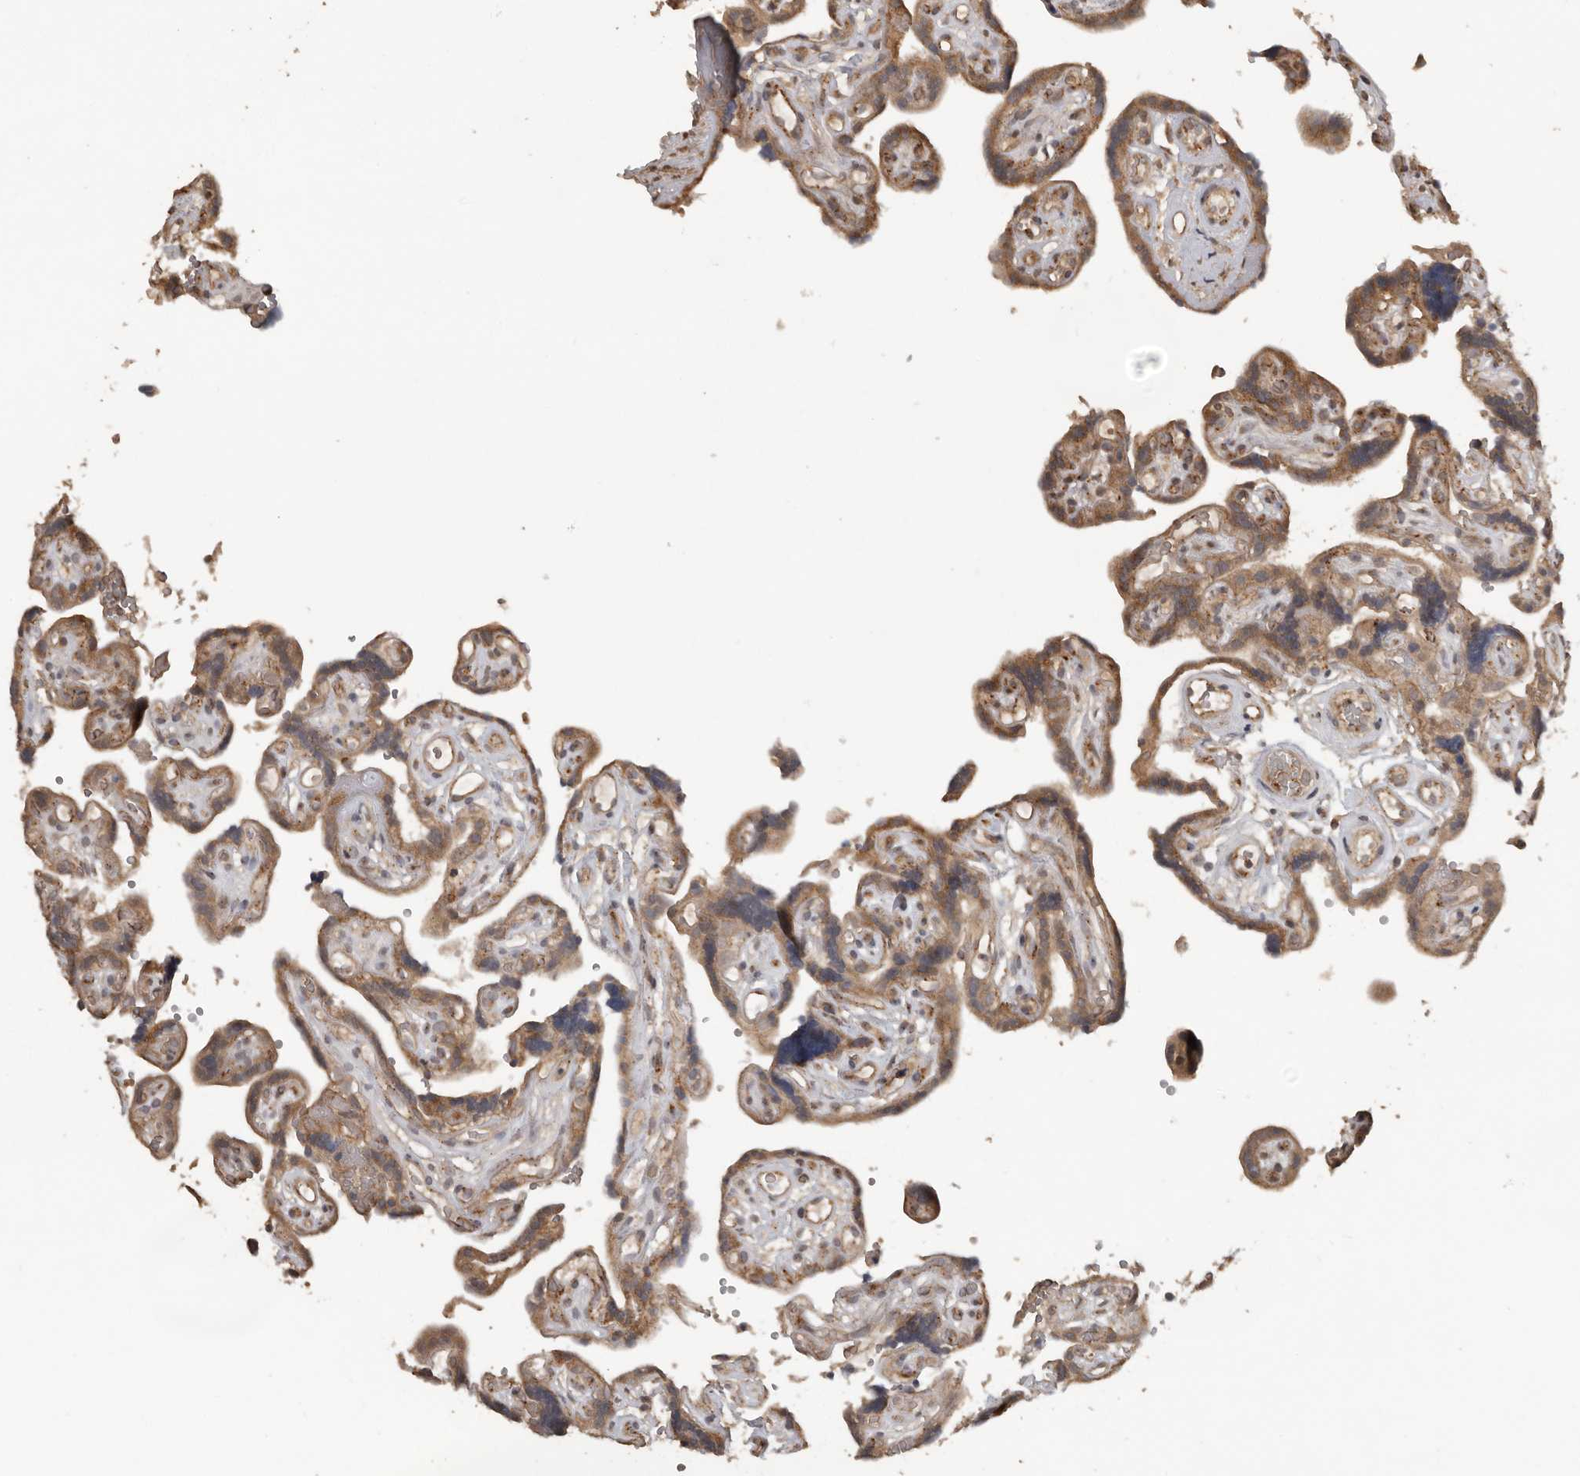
{"staining": {"intensity": "moderate", "quantity": ">75%", "location": "cytoplasmic/membranous"}, "tissue": "placenta", "cell_type": "Decidual cells", "image_type": "normal", "snomed": [{"axis": "morphology", "description": "Normal tissue, NOS"}, {"axis": "topography", "description": "Placenta"}], "caption": "This is a histology image of IHC staining of normal placenta, which shows moderate positivity in the cytoplasmic/membranous of decidual cells.", "gene": "CEP350", "patient": {"sex": "female", "age": 30}}